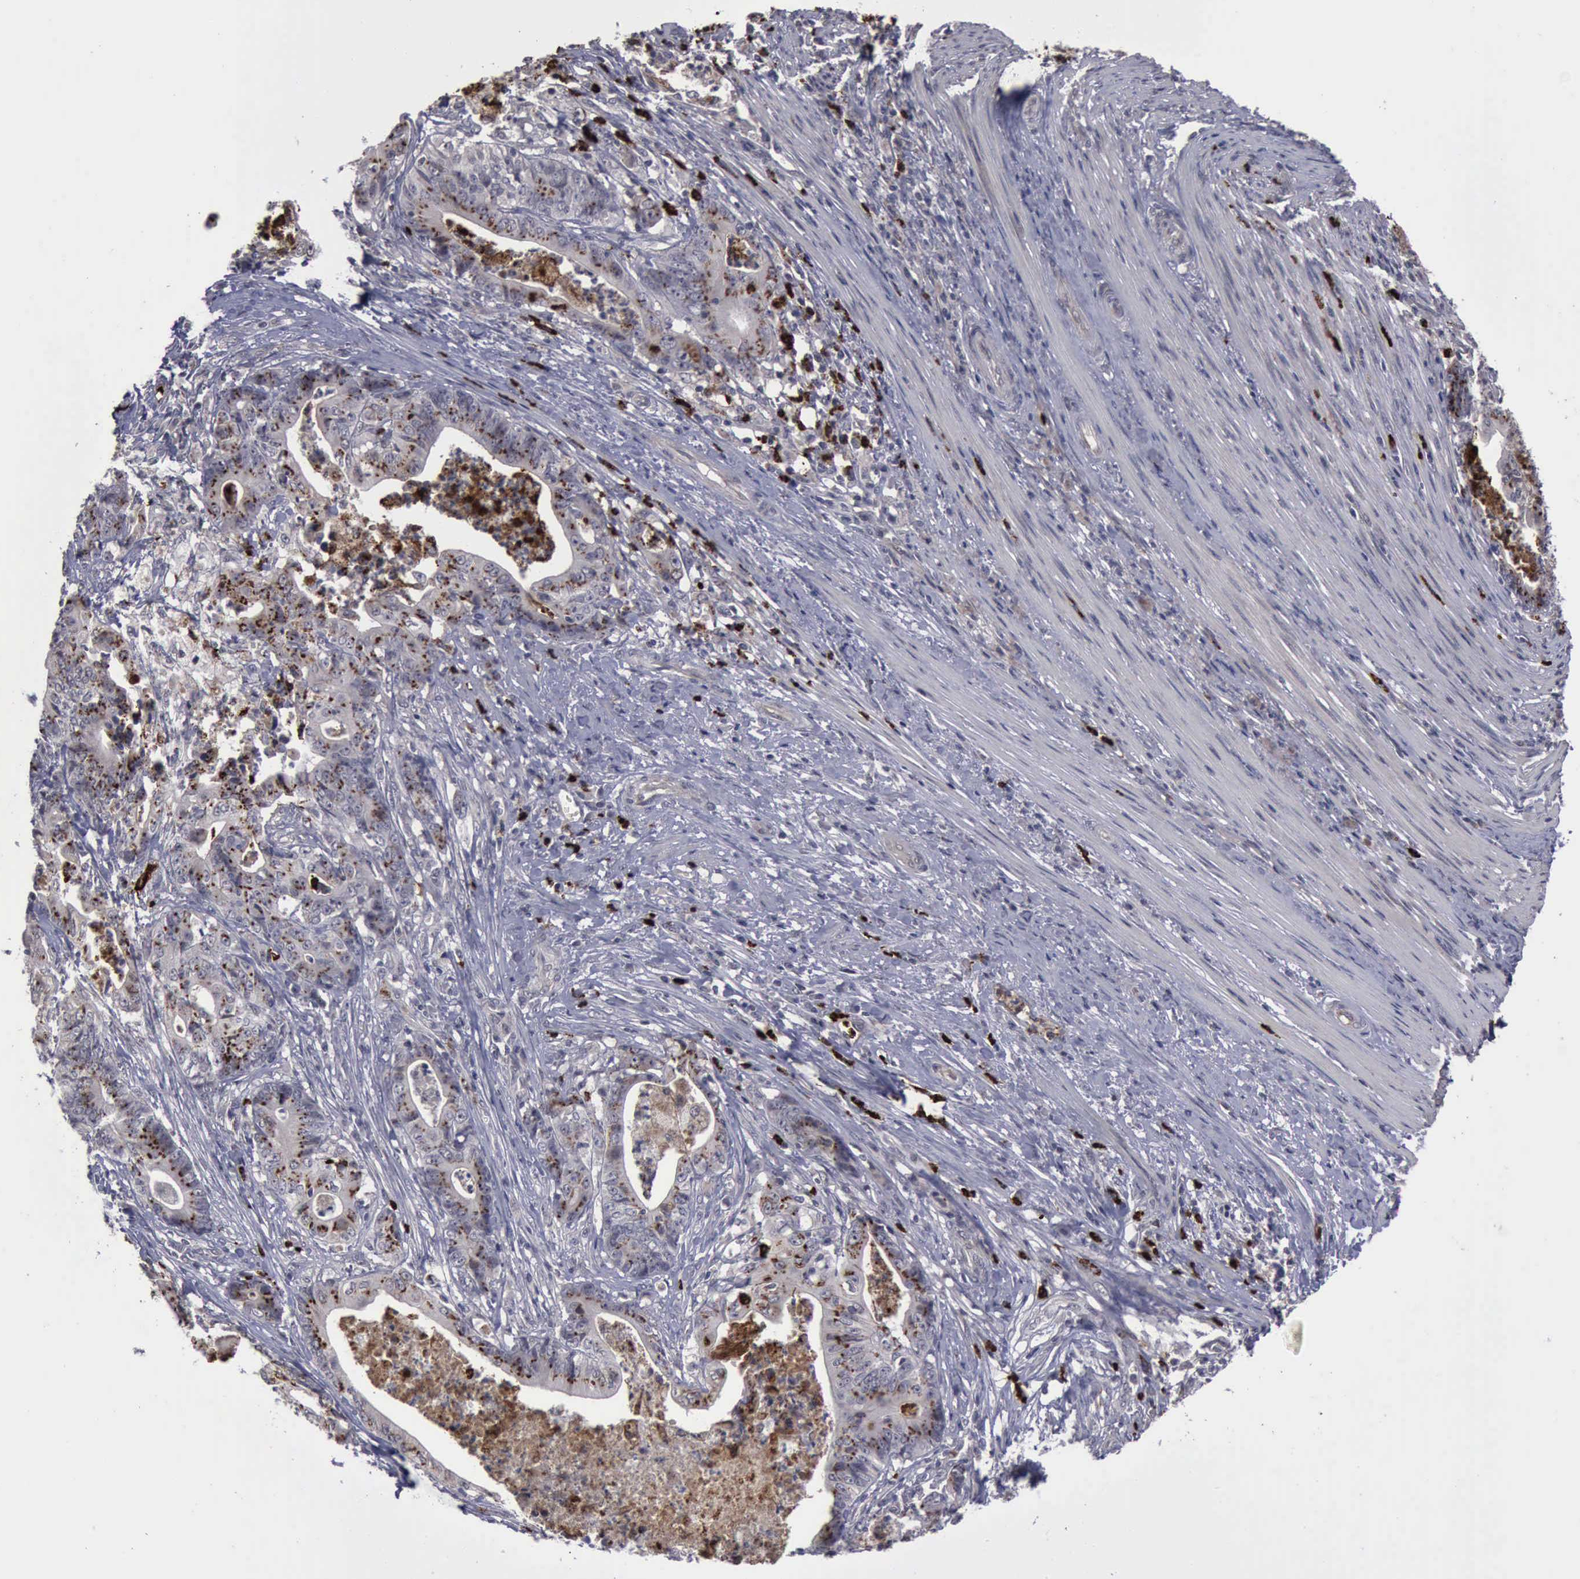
{"staining": {"intensity": "negative", "quantity": "none", "location": "none"}, "tissue": "stomach cancer", "cell_type": "Tumor cells", "image_type": "cancer", "snomed": [{"axis": "morphology", "description": "Adenocarcinoma, NOS"}, {"axis": "topography", "description": "Stomach, lower"}], "caption": "High magnification brightfield microscopy of stomach adenocarcinoma stained with DAB (3,3'-diaminobenzidine) (brown) and counterstained with hematoxylin (blue): tumor cells show no significant expression.", "gene": "MMP9", "patient": {"sex": "female", "age": 86}}